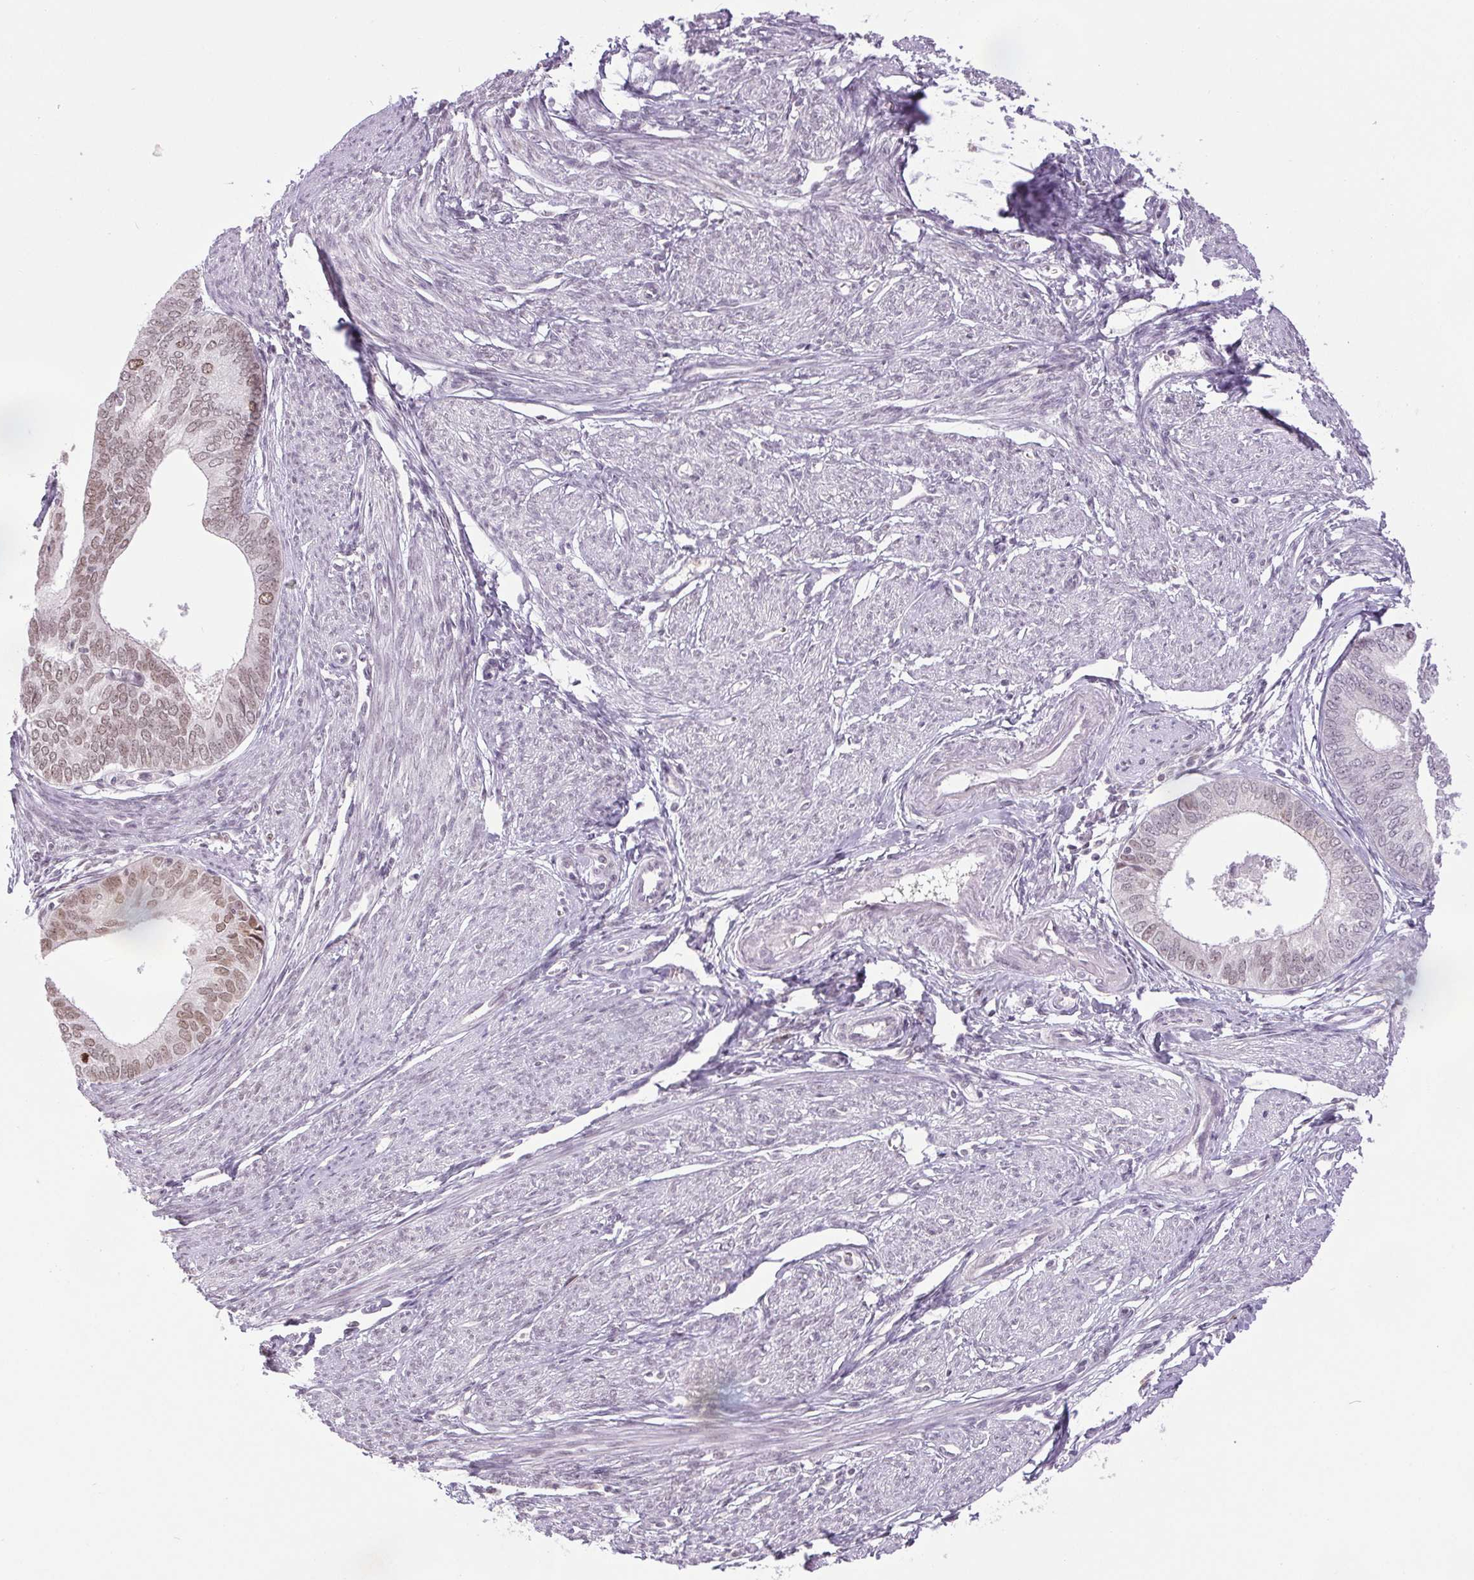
{"staining": {"intensity": "moderate", "quantity": ">75%", "location": "nuclear"}, "tissue": "endometrial cancer", "cell_type": "Tumor cells", "image_type": "cancer", "snomed": [{"axis": "morphology", "description": "Adenocarcinoma, NOS"}, {"axis": "topography", "description": "Endometrium"}], "caption": "There is medium levels of moderate nuclear staining in tumor cells of endometrial cancer, as demonstrated by immunohistochemical staining (brown color).", "gene": "SMIM6", "patient": {"sex": "female", "age": 75}}